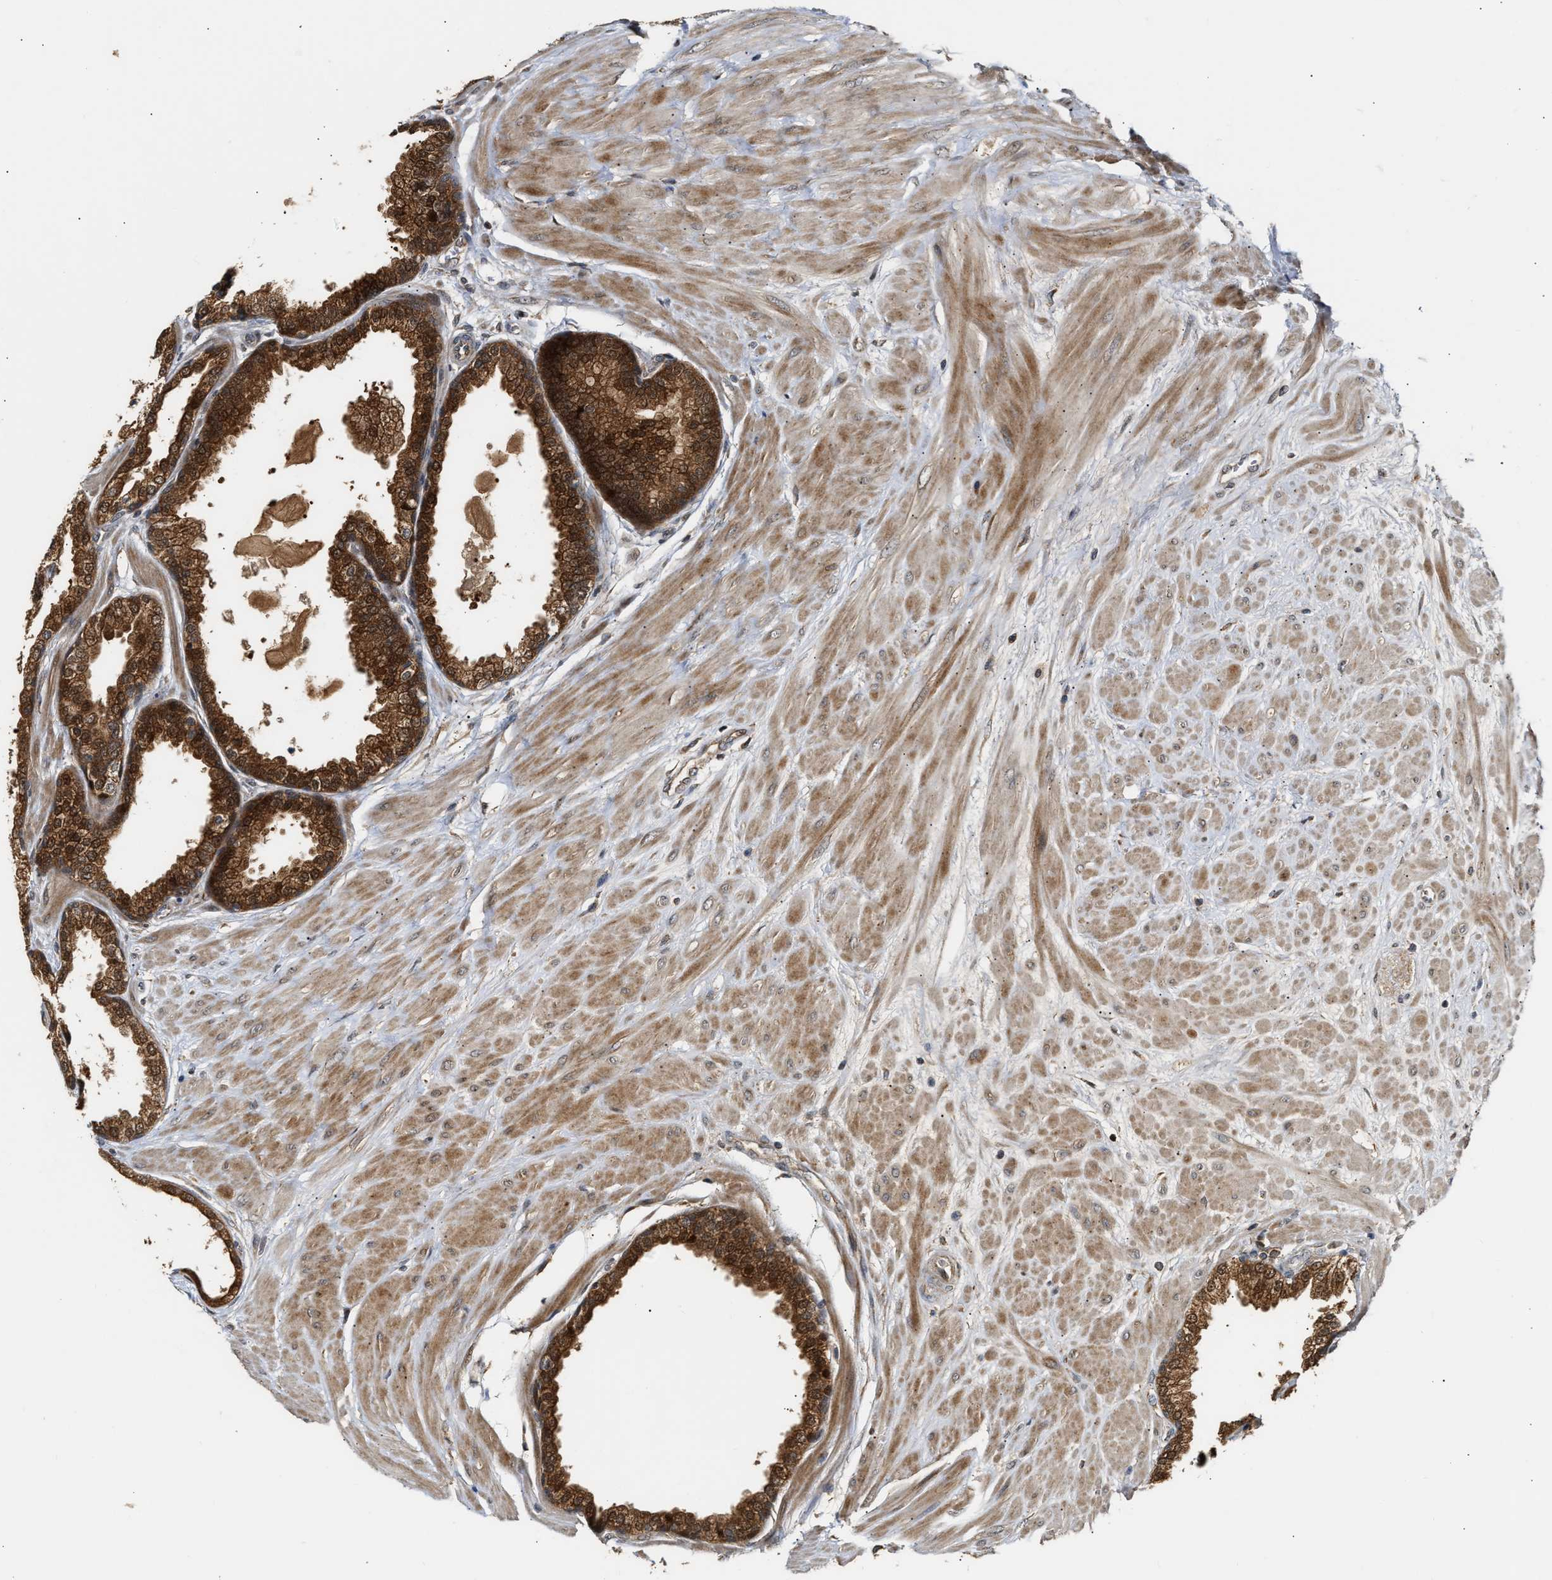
{"staining": {"intensity": "strong", "quantity": ">75%", "location": "cytoplasmic/membranous"}, "tissue": "prostate", "cell_type": "Glandular cells", "image_type": "normal", "snomed": [{"axis": "morphology", "description": "Normal tissue, NOS"}, {"axis": "topography", "description": "Prostate"}], "caption": "A brown stain highlights strong cytoplasmic/membranous positivity of a protein in glandular cells of benign prostate. The protein is stained brown, and the nuclei are stained in blue (DAB IHC with brightfield microscopy, high magnification).", "gene": "EXTL2", "patient": {"sex": "male", "age": 51}}